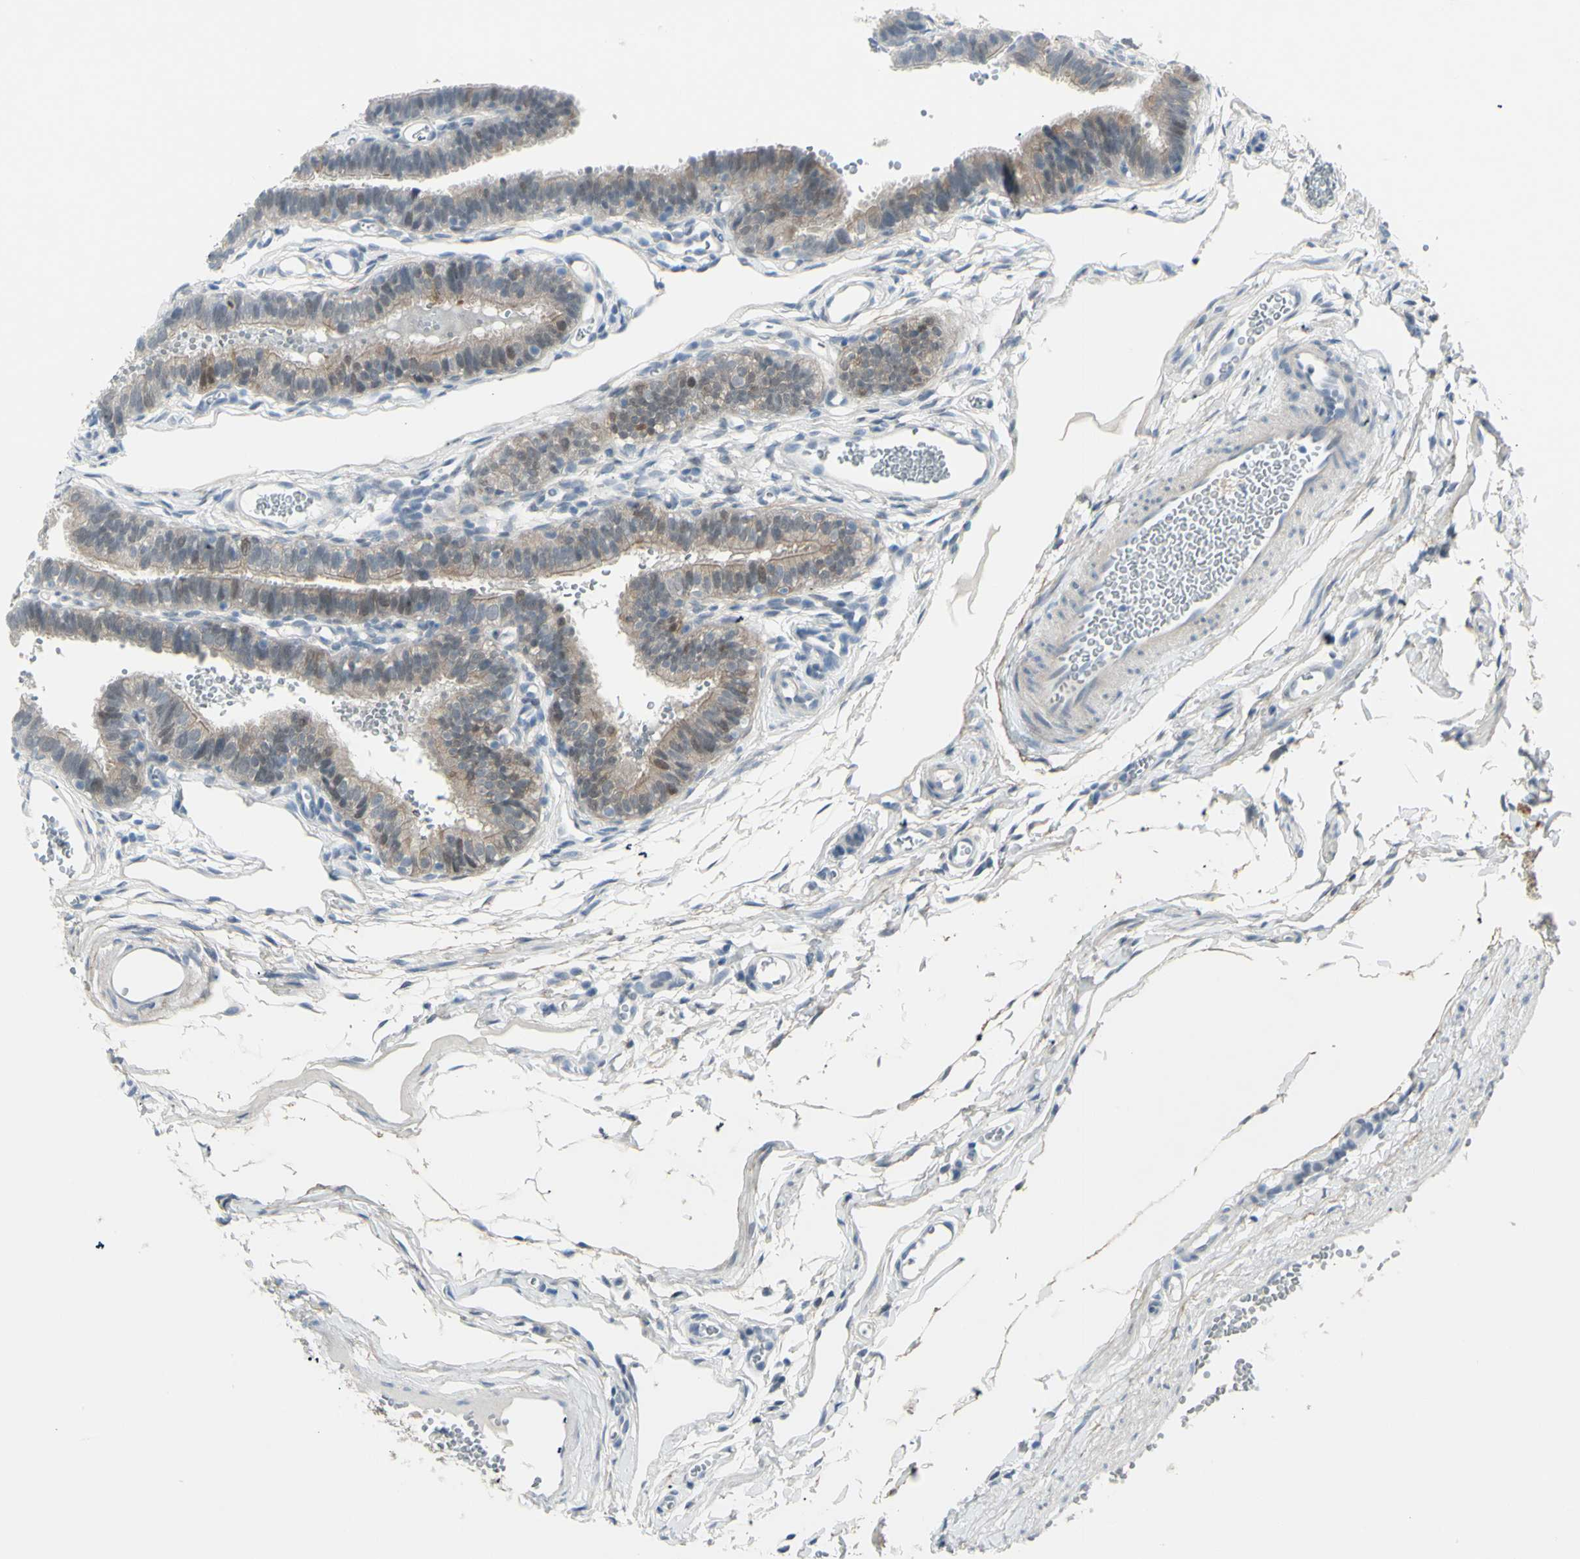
{"staining": {"intensity": "moderate", "quantity": ">75%", "location": "cytoplasmic/membranous"}, "tissue": "fallopian tube", "cell_type": "Glandular cells", "image_type": "normal", "snomed": [{"axis": "morphology", "description": "Normal tissue, NOS"}, {"axis": "topography", "description": "Fallopian tube"}, {"axis": "topography", "description": "Placenta"}], "caption": "Glandular cells exhibit moderate cytoplasmic/membranous expression in about >75% of cells in benign fallopian tube.", "gene": "ETNK1", "patient": {"sex": "female", "age": 34}}